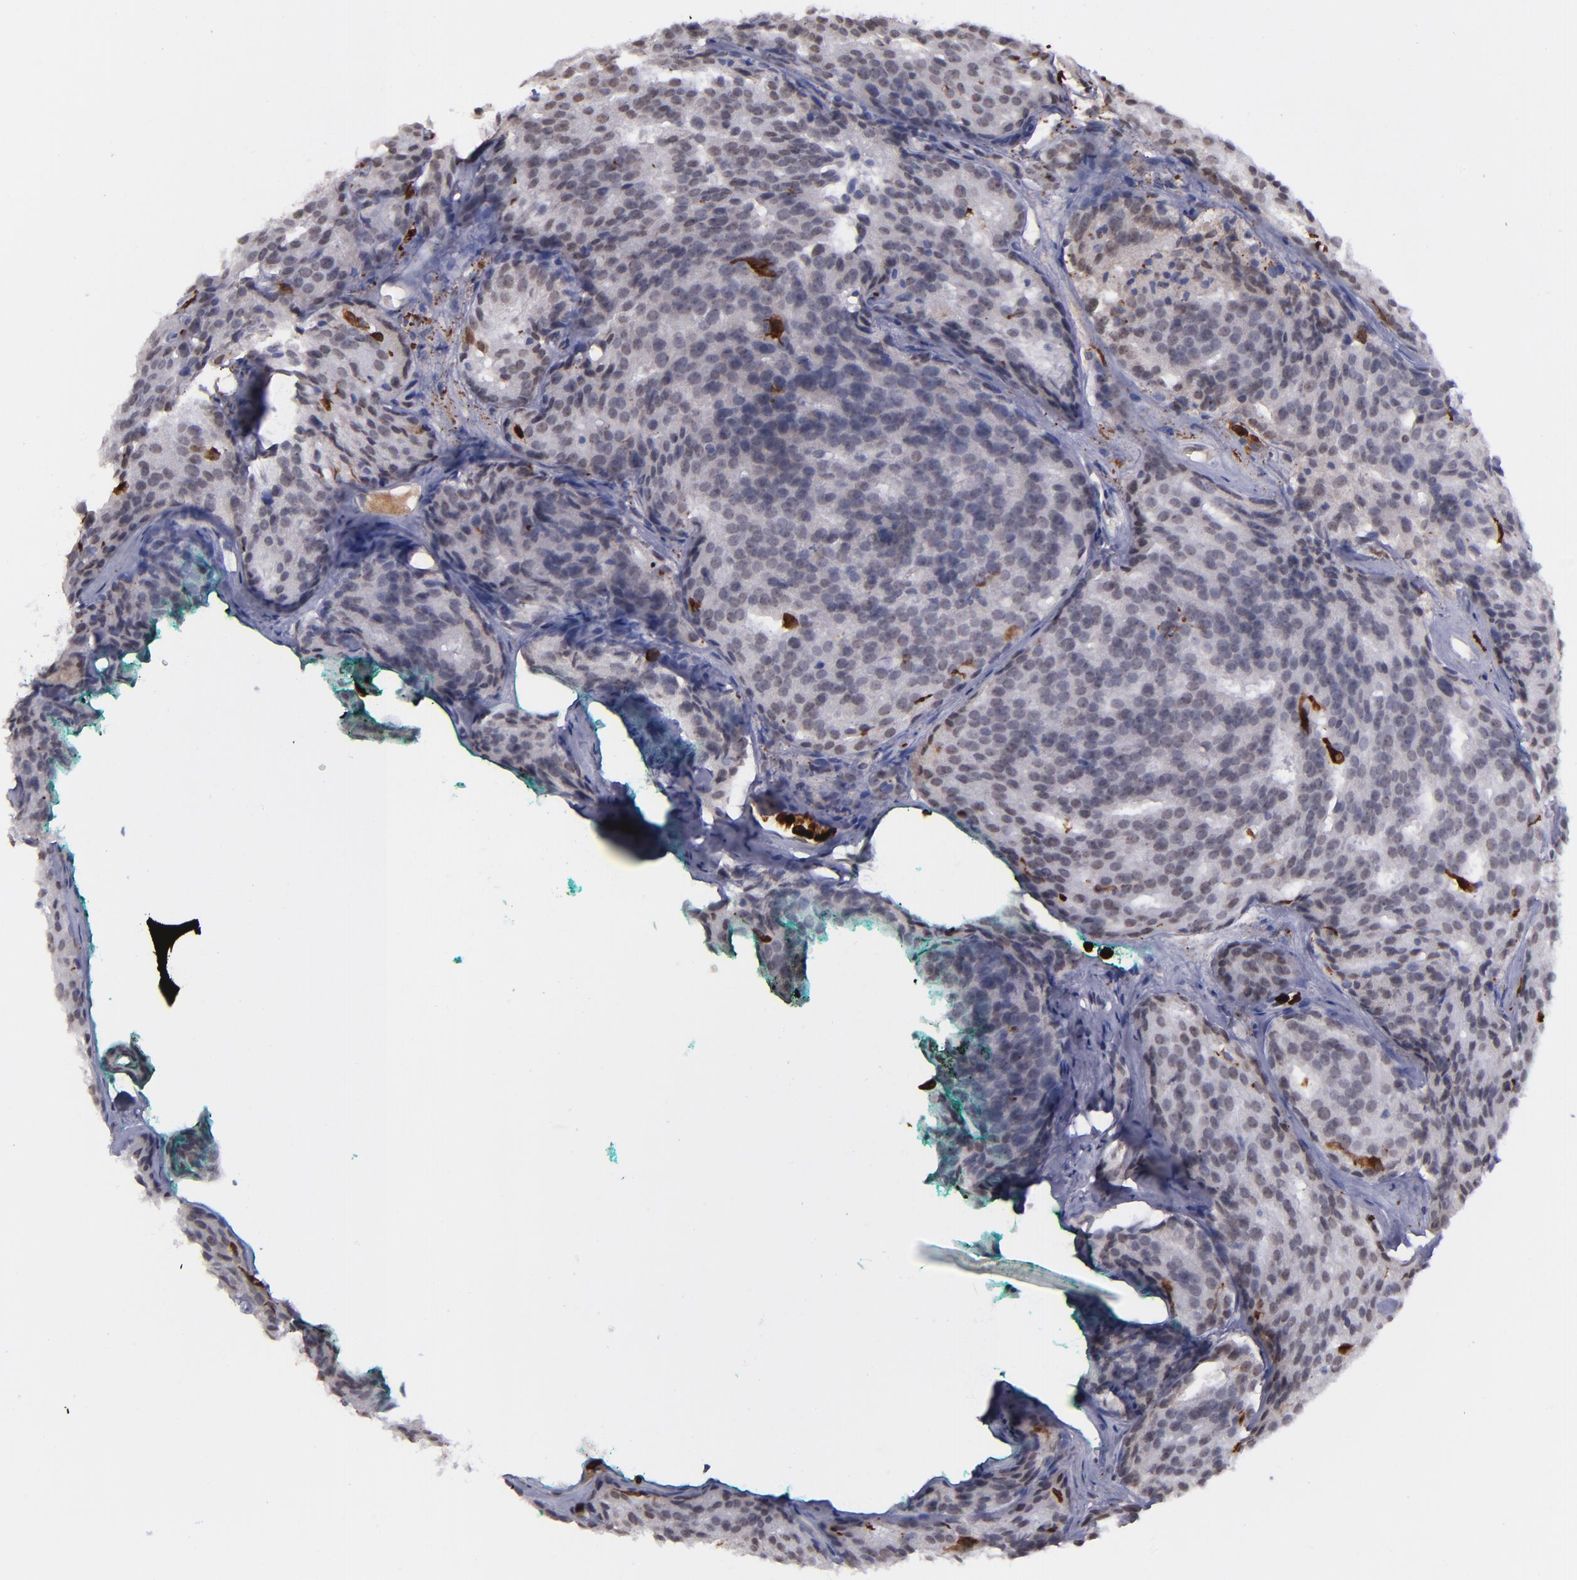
{"staining": {"intensity": "negative", "quantity": "none", "location": "none"}, "tissue": "prostate cancer", "cell_type": "Tumor cells", "image_type": "cancer", "snomed": [{"axis": "morphology", "description": "Adenocarcinoma, High grade"}, {"axis": "topography", "description": "Prostate"}], "caption": "IHC image of neoplastic tissue: prostate cancer stained with DAB (3,3'-diaminobenzidine) shows no significant protein staining in tumor cells. The staining was performed using DAB to visualize the protein expression in brown, while the nuclei were stained in blue with hematoxylin (Magnification: 20x).", "gene": "NCF2", "patient": {"sex": "male", "age": 64}}